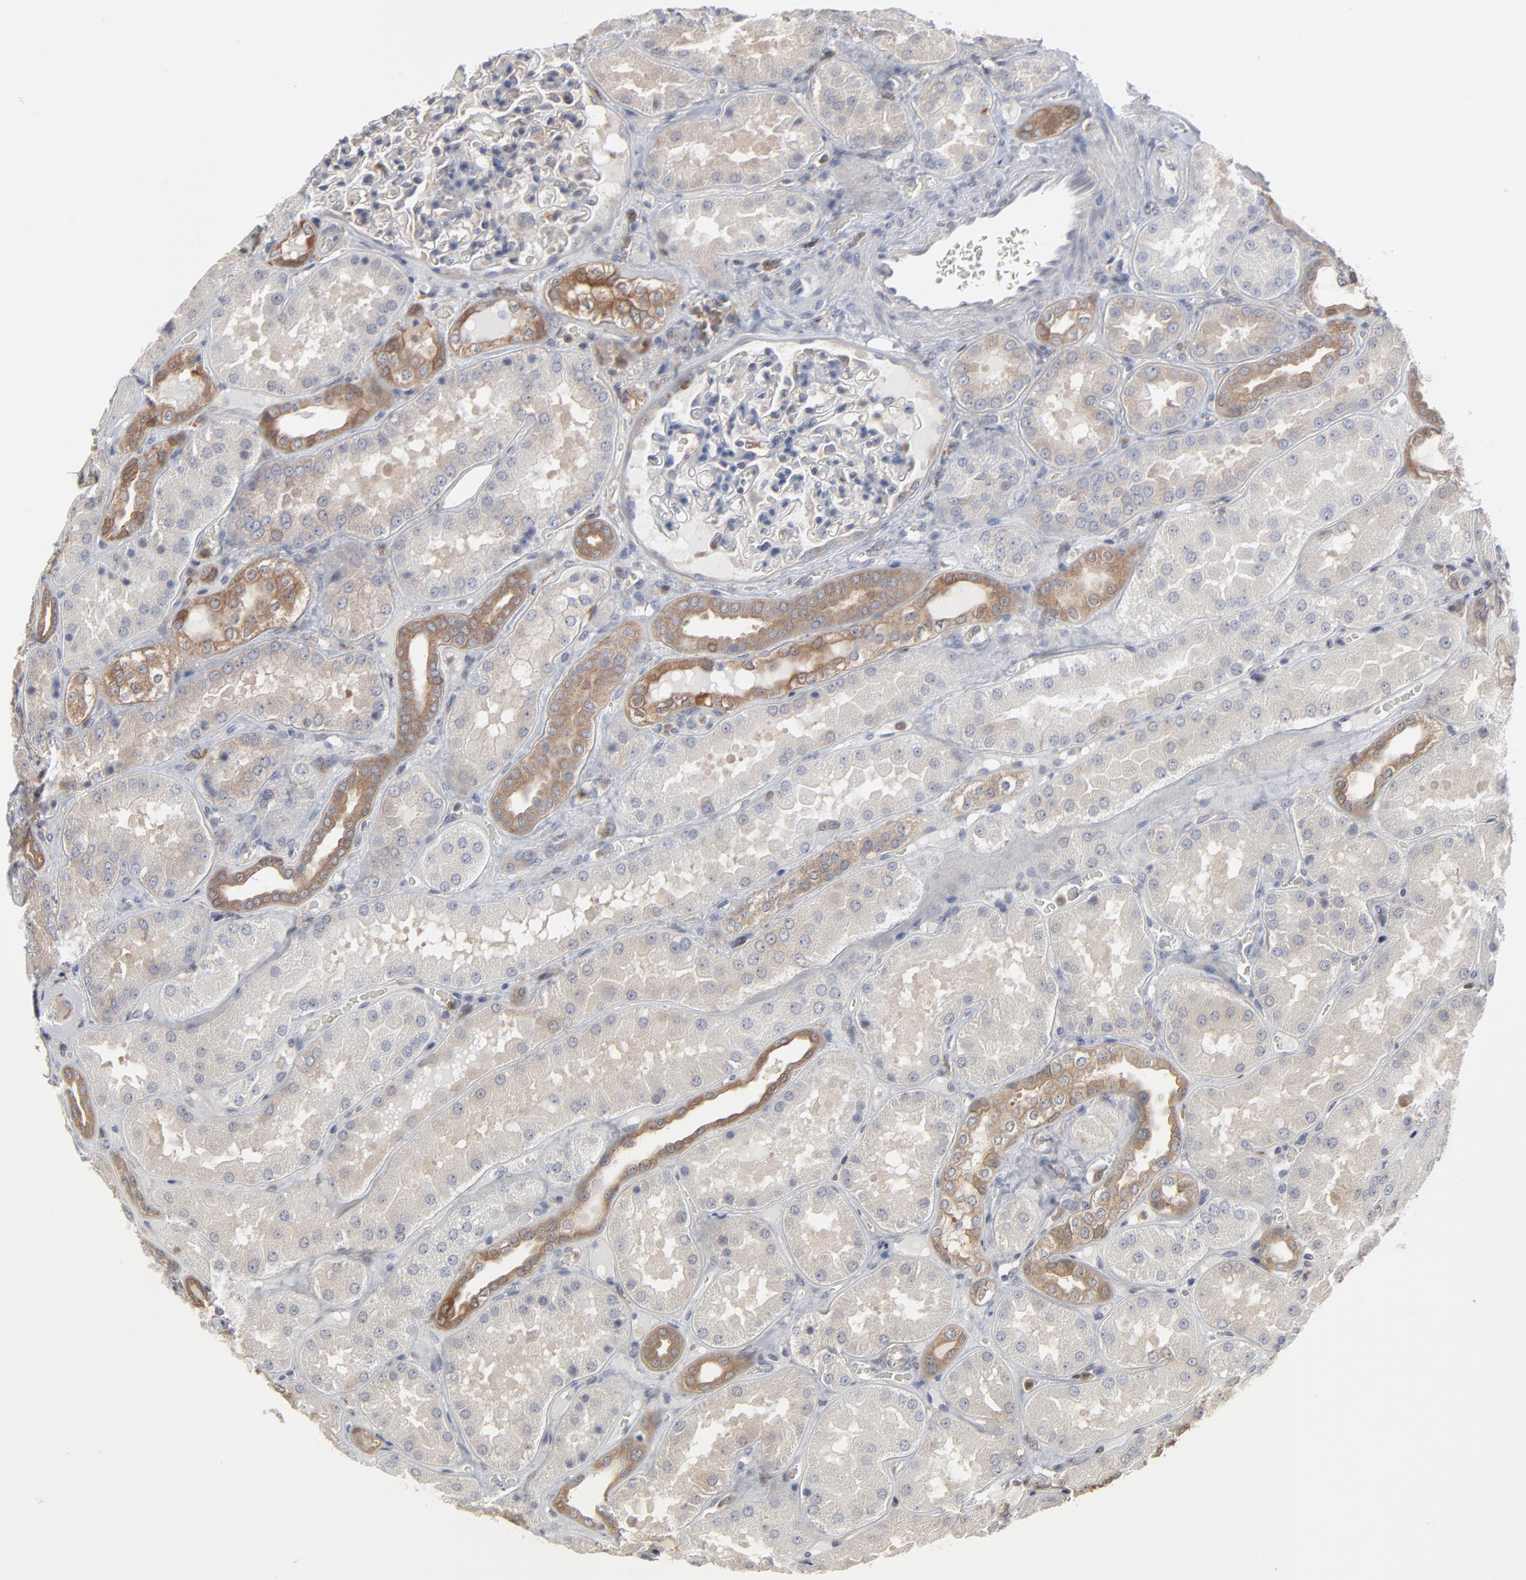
{"staining": {"intensity": "weak", "quantity": ">75%", "location": "cytoplasmic/membranous"}, "tissue": "kidney", "cell_type": "Cells in glomeruli", "image_type": "normal", "snomed": [{"axis": "morphology", "description": "Normal tissue, NOS"}, {"axis": "topography", "description": "Kidney"}], "caption": "Immunohistochemical staining of normal kidney displays weak cytoplasmic/membranous protein staining in approximately >75% of cells in glomeruli. The protein is shown in brown color, while the nuclei are stained blue.", "gene": "MAP2K1", "patient": {"sex": "female", "age": 56}}